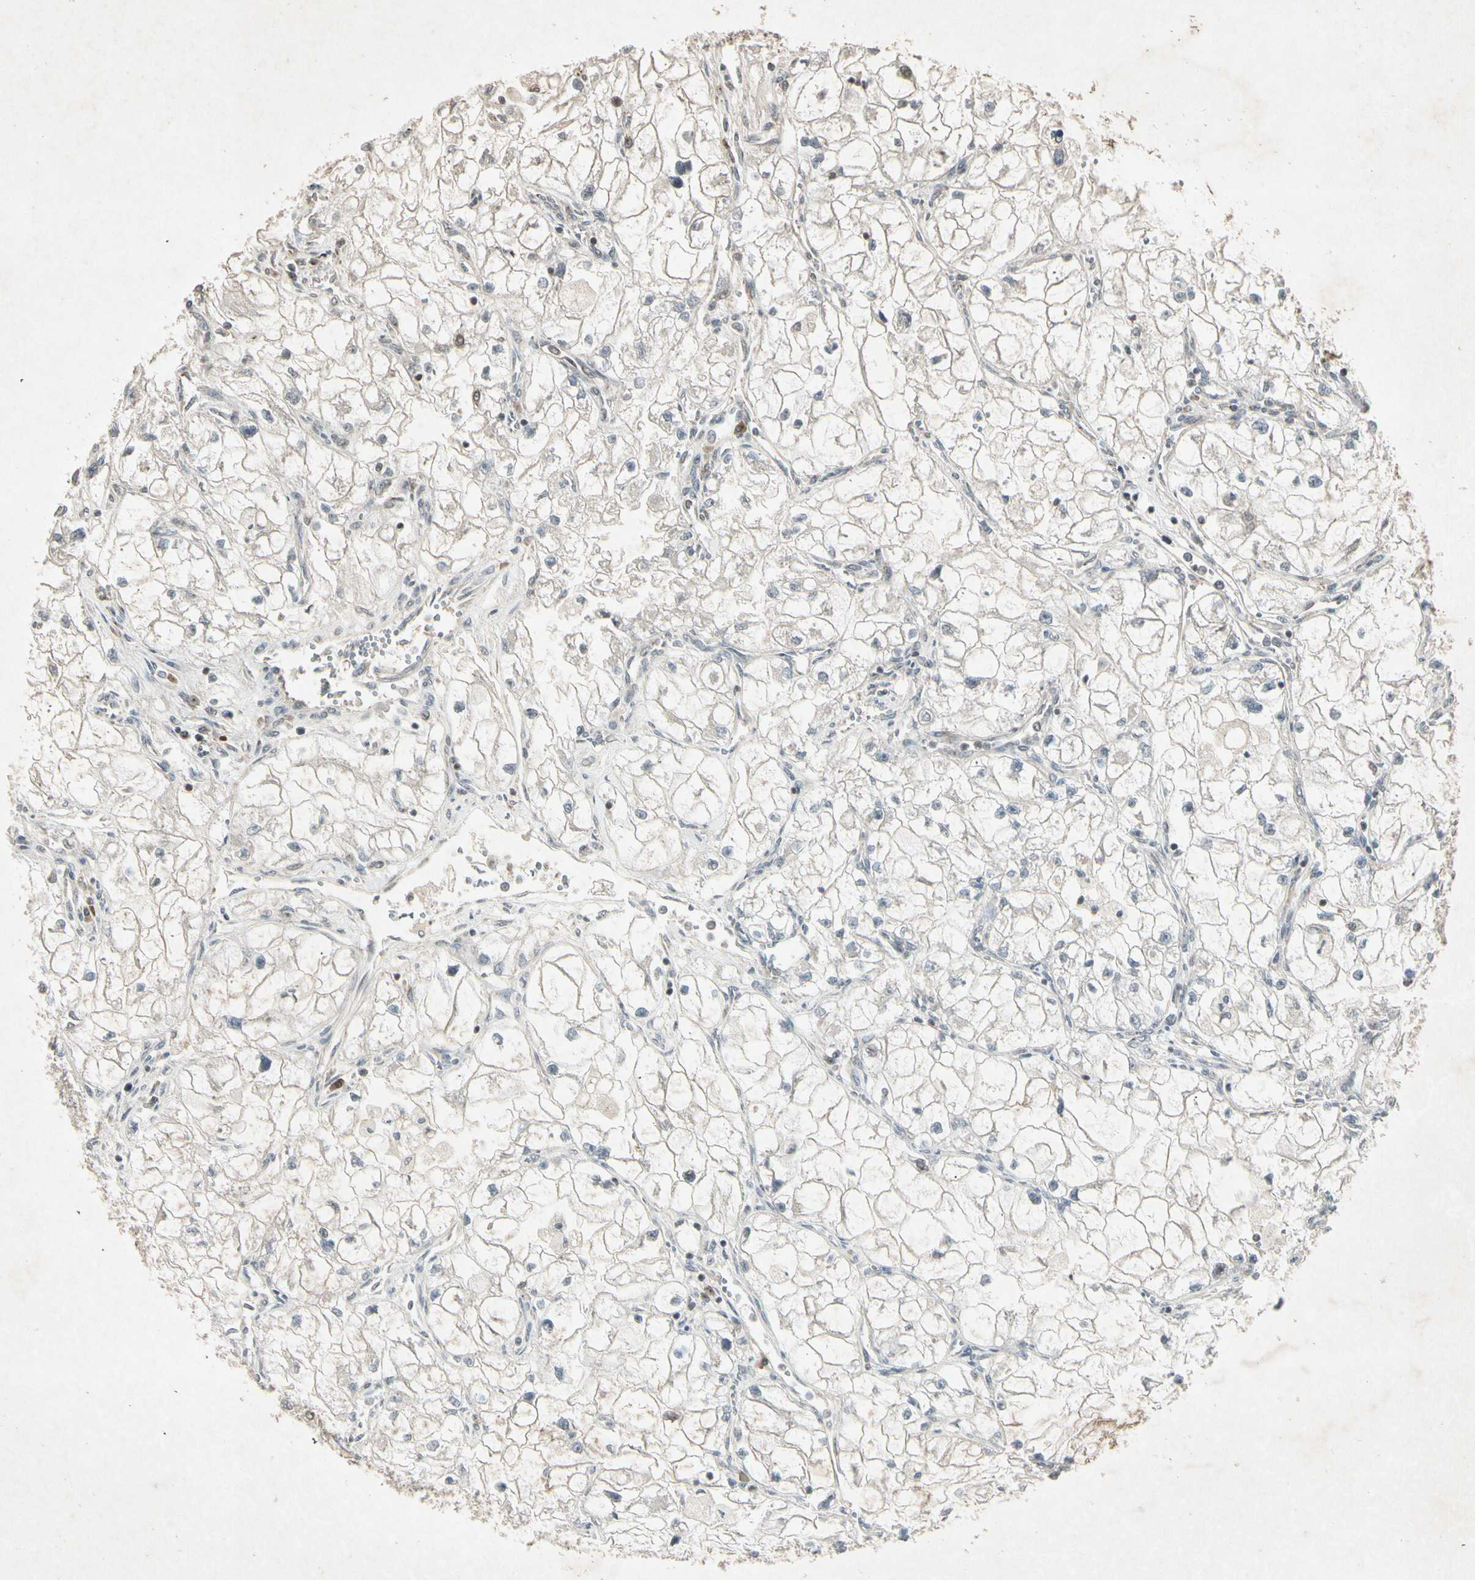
{"staining": {"intensity": "negative", "quantity": "none", "location": "none"}, "tissue": "renal cancer", "cell_type": "Tumor cells", "image_type": "cancer", "snomed": [{"axis": "morphology", "description": "Adenocarcinoma, NOS"}, {"axis": "topography", "description": "Kidney"}], "caption": "Adenocarcinoma (renal) was stained to show a protein in brown. There is no significant expression in tumor cells.", "gene": "TEK", "patient": {"sex": "female", "age": 70}}